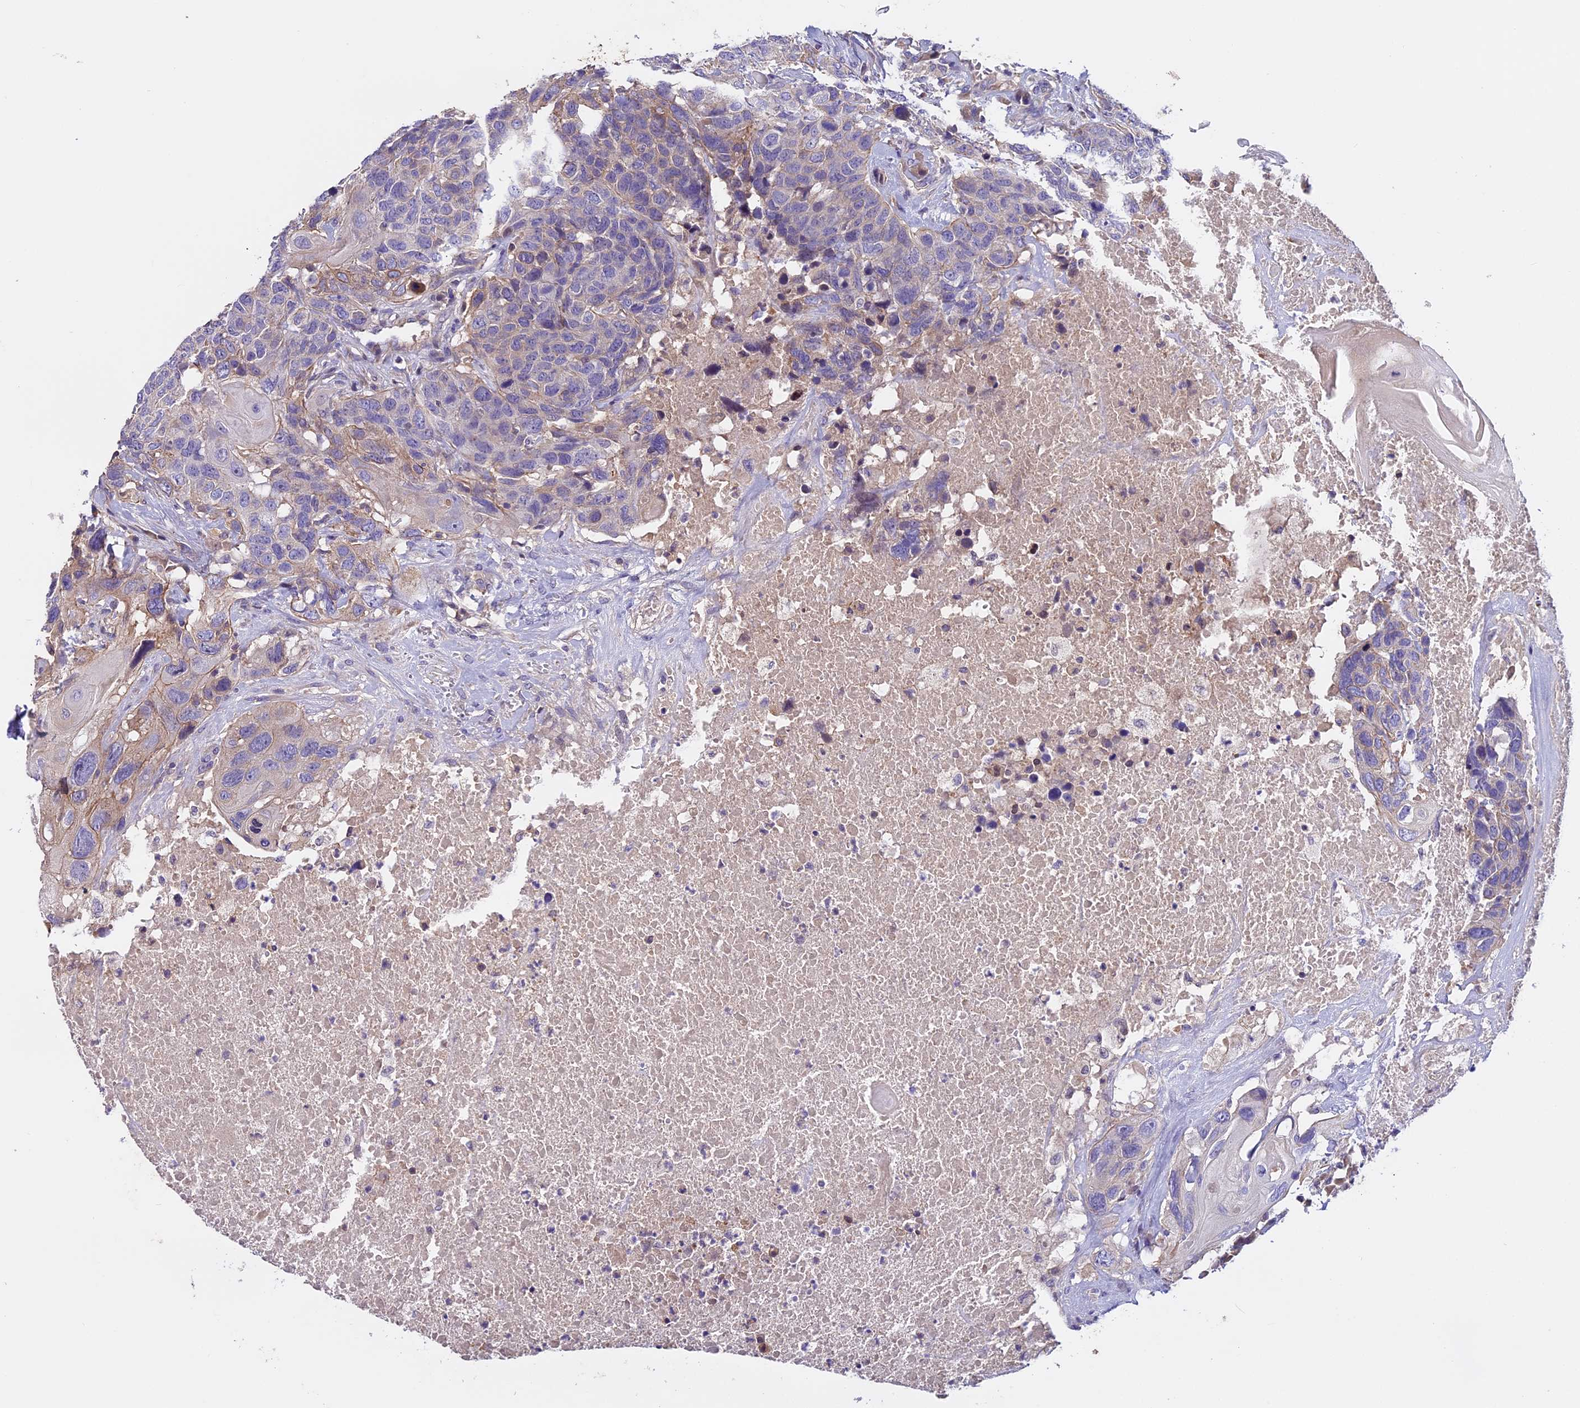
{"staining": {"intensity": "negative", "quantity": "none", "location": "none"}, "tissue": "head and neck cancer", "cell_type": "Tumor cells", "image_type": "cancer", "snomed": [{"axis": "morphology", "description": "Squamous cell carcinoma, NOS"}, {"axis": "topography", "description": "Head-Neck"}], "caption": "Immunohistochemical staining of head and neck squamous cell carcinoma exhibits no significant expression in tumor cells. (Brightfield microscopy of DAB (3,3'-diaminobenzidine) immunohistochemistry (IHC) at high magnification).", "gene": "FAM98C", "patient": {"sex": "male", "age": 66}}